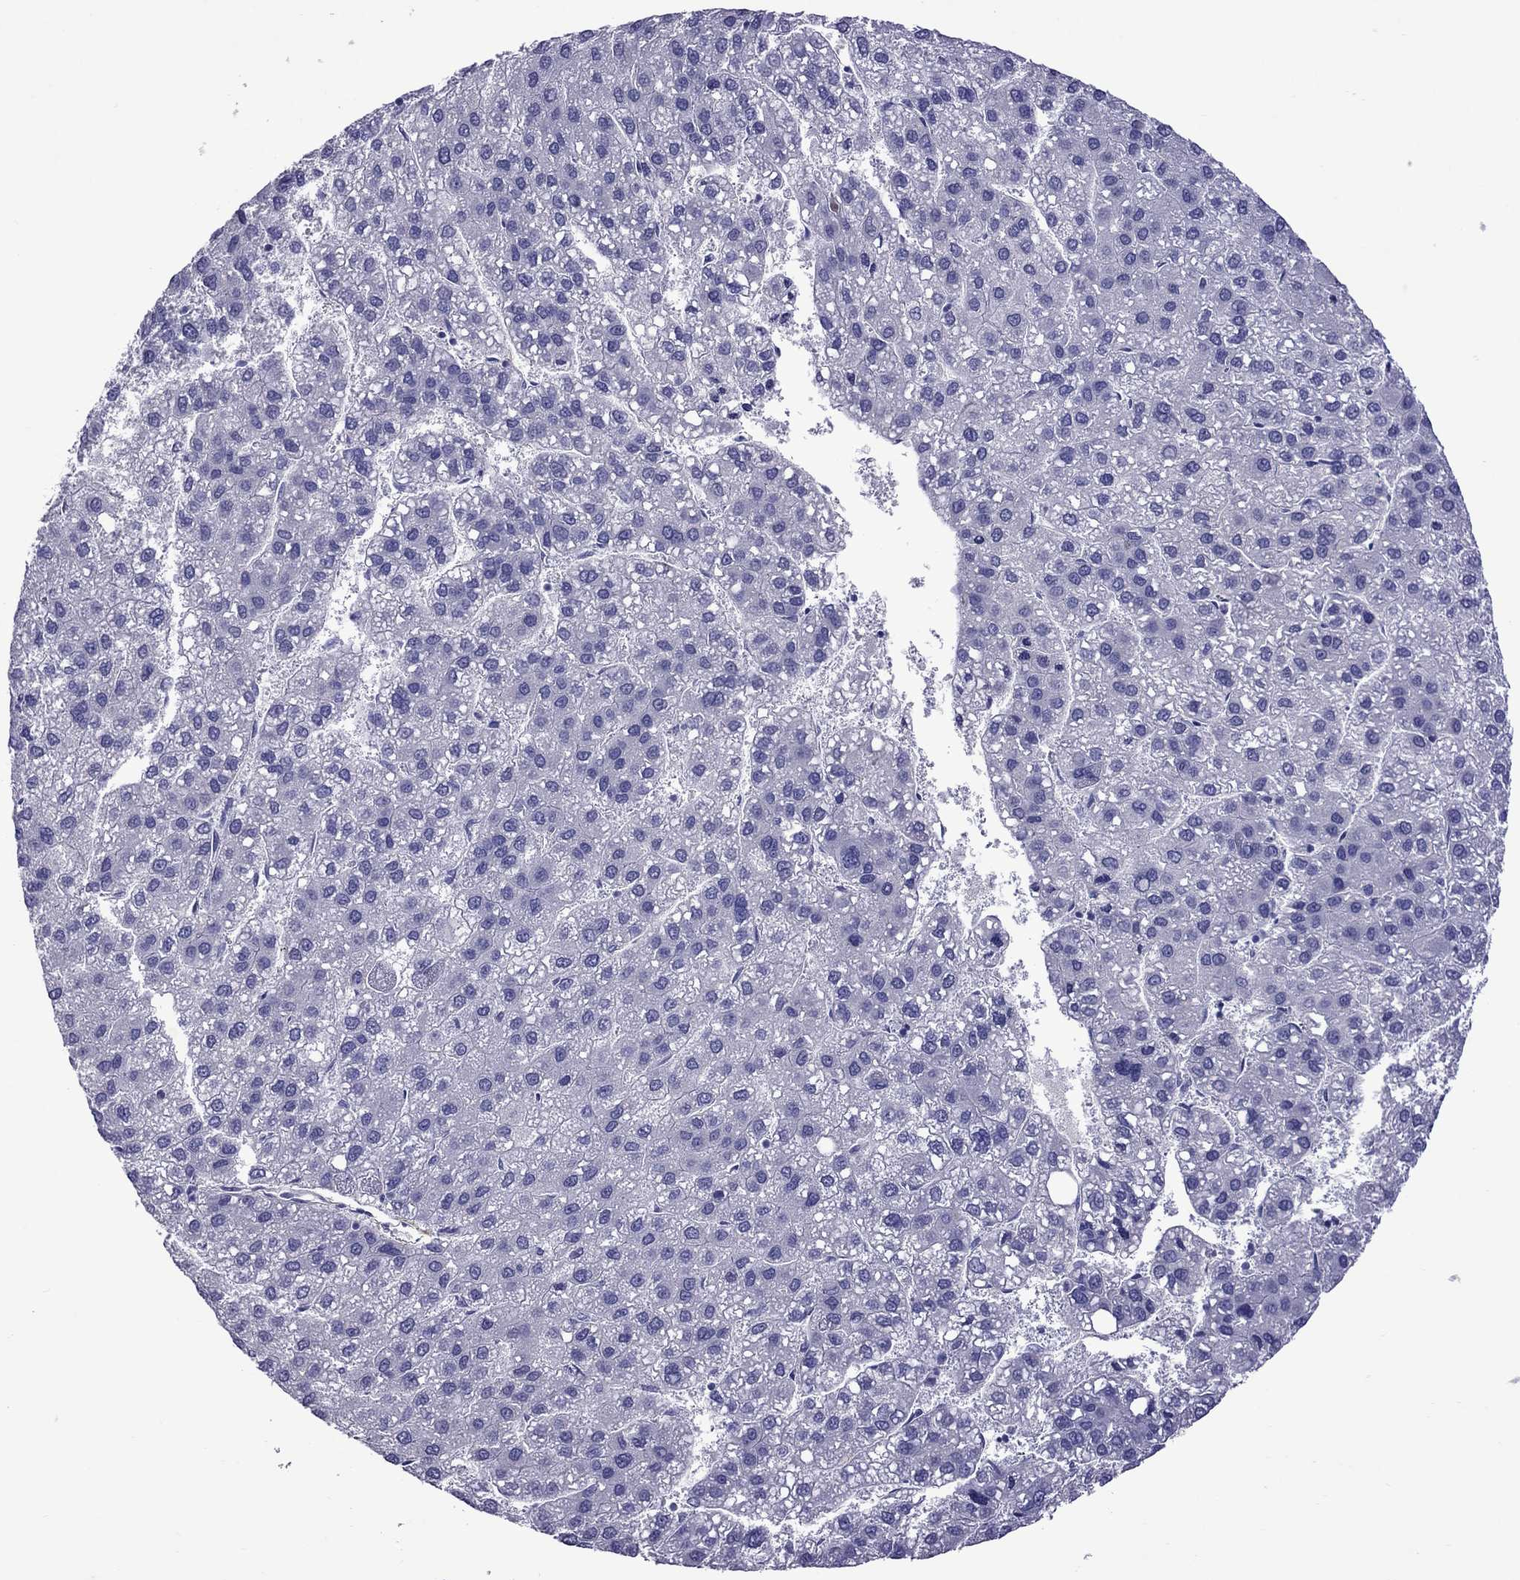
{"staining": {"intensity": "negative", "quantity": "none", "location": "none"}, "tissue": "liver cancer", "cell_type": "Tumor cells", "image_type": "cancer", "snomed": [{"axis": "morphology", "description": "Carcinoma, Hepatocellular, NOS"}, {"axis": "topography", "description": "Liver"}], "caption": "This is an immunohistochemistry photomicrograph of hepatocellular carcinoma (liver). There is no staining in tumor cells.", "gene": "CHRNA5", "patient": {"sex": "female", "age": 82}}